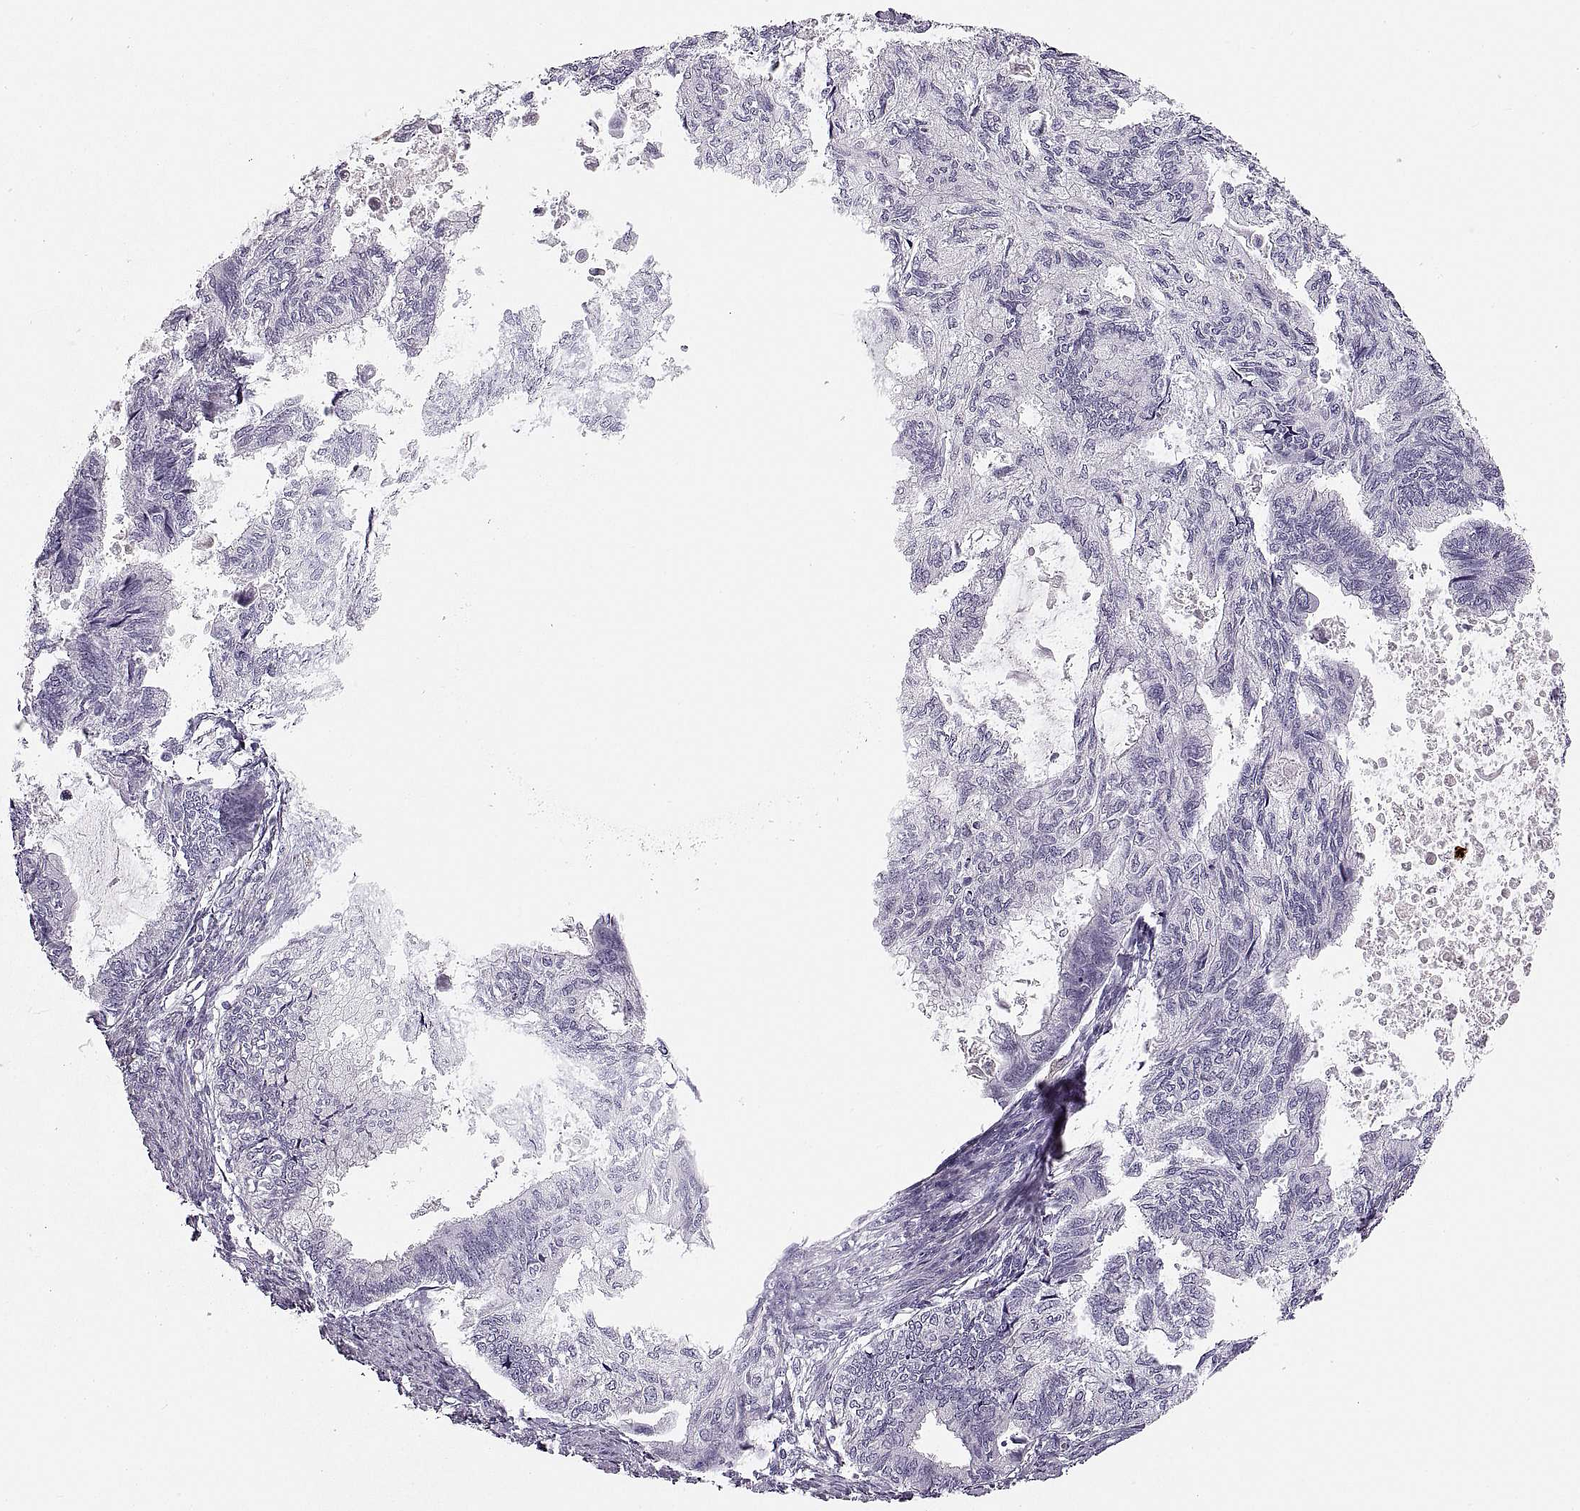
{"staining": {"intensity": "negative", "quantity": "none", "location": "none"}, "tissue": "endometrial cancer", "cell_type": "Tumor cells", "image_type": "cancer", "snomed": [{"axis": "morphology", "description": "Adenocarcinoma, NOS"}, {"axis": "topography", "description": "Endometrium"}], "caption": "DAB immunohistochemical staining of adenocarcinoma (endometrial) demonstrates no significant expression in tumor cells. (DAB immunohistochemistry (IHC) with hematoxylin counter stain).", "gene": "MILR1", "patient": {"sex": "female", "age": 86}}